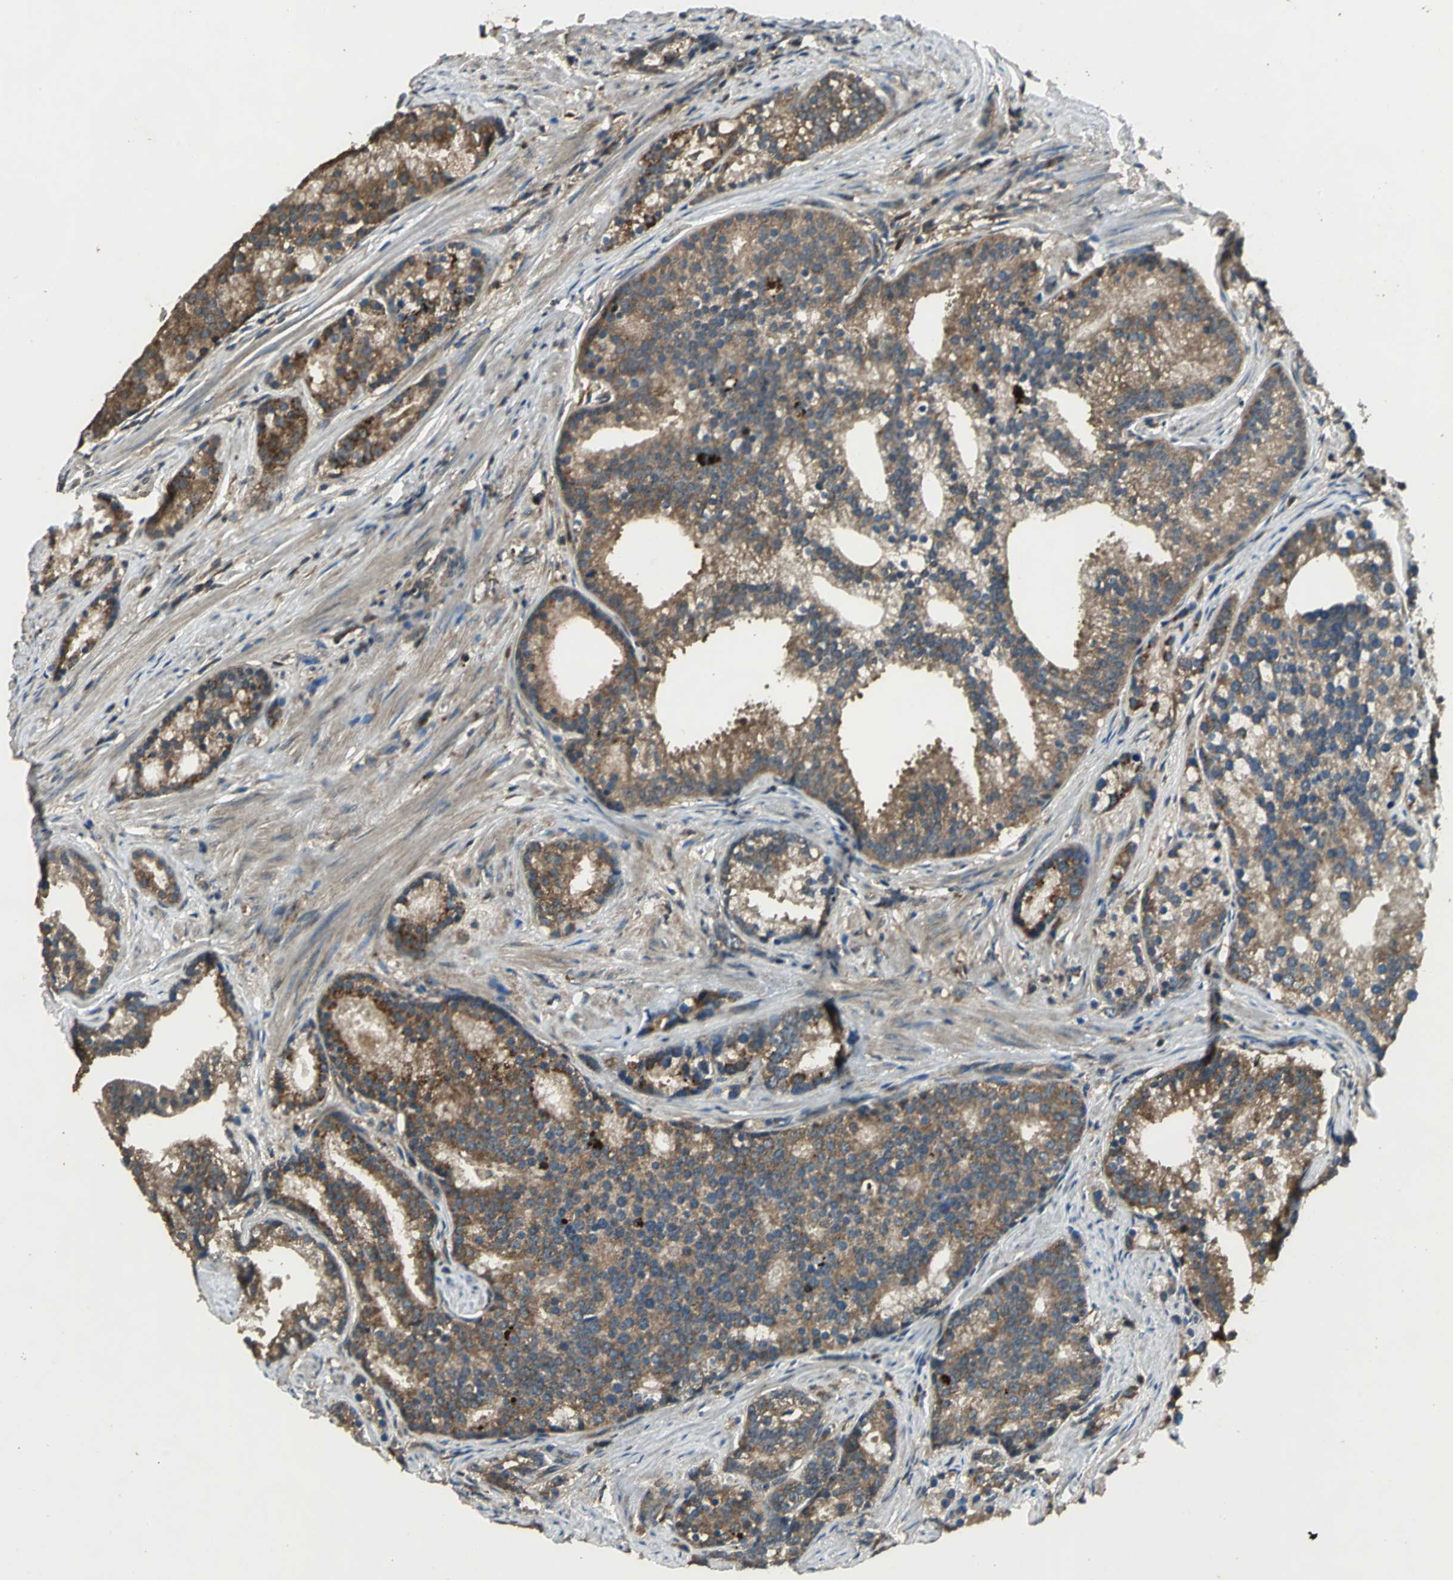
{"staining": {"intensity": "moderate", "quantity": ">75%", "location": "cytoplasmic/membranous"}, "tissue": "prostate cancer", "cell_type": "Tumor cells", "image_type": "cancer", "snomed": [{"axis": "morphology", "description": "Adenocarcinoma, Low grade"}, {"axis": "topography", "description": "Prostate"}], "caption": "This micrograph exhibits immunohistochemistry (IHC) staining of human prostate cancer (adenocarcinoma (low-grade)), with medium moderate cytoplasmic/membranous staining in about >75% of tumor cells.", "gene": "IRF3", "patient": {"sex": "male", "age": 71}}